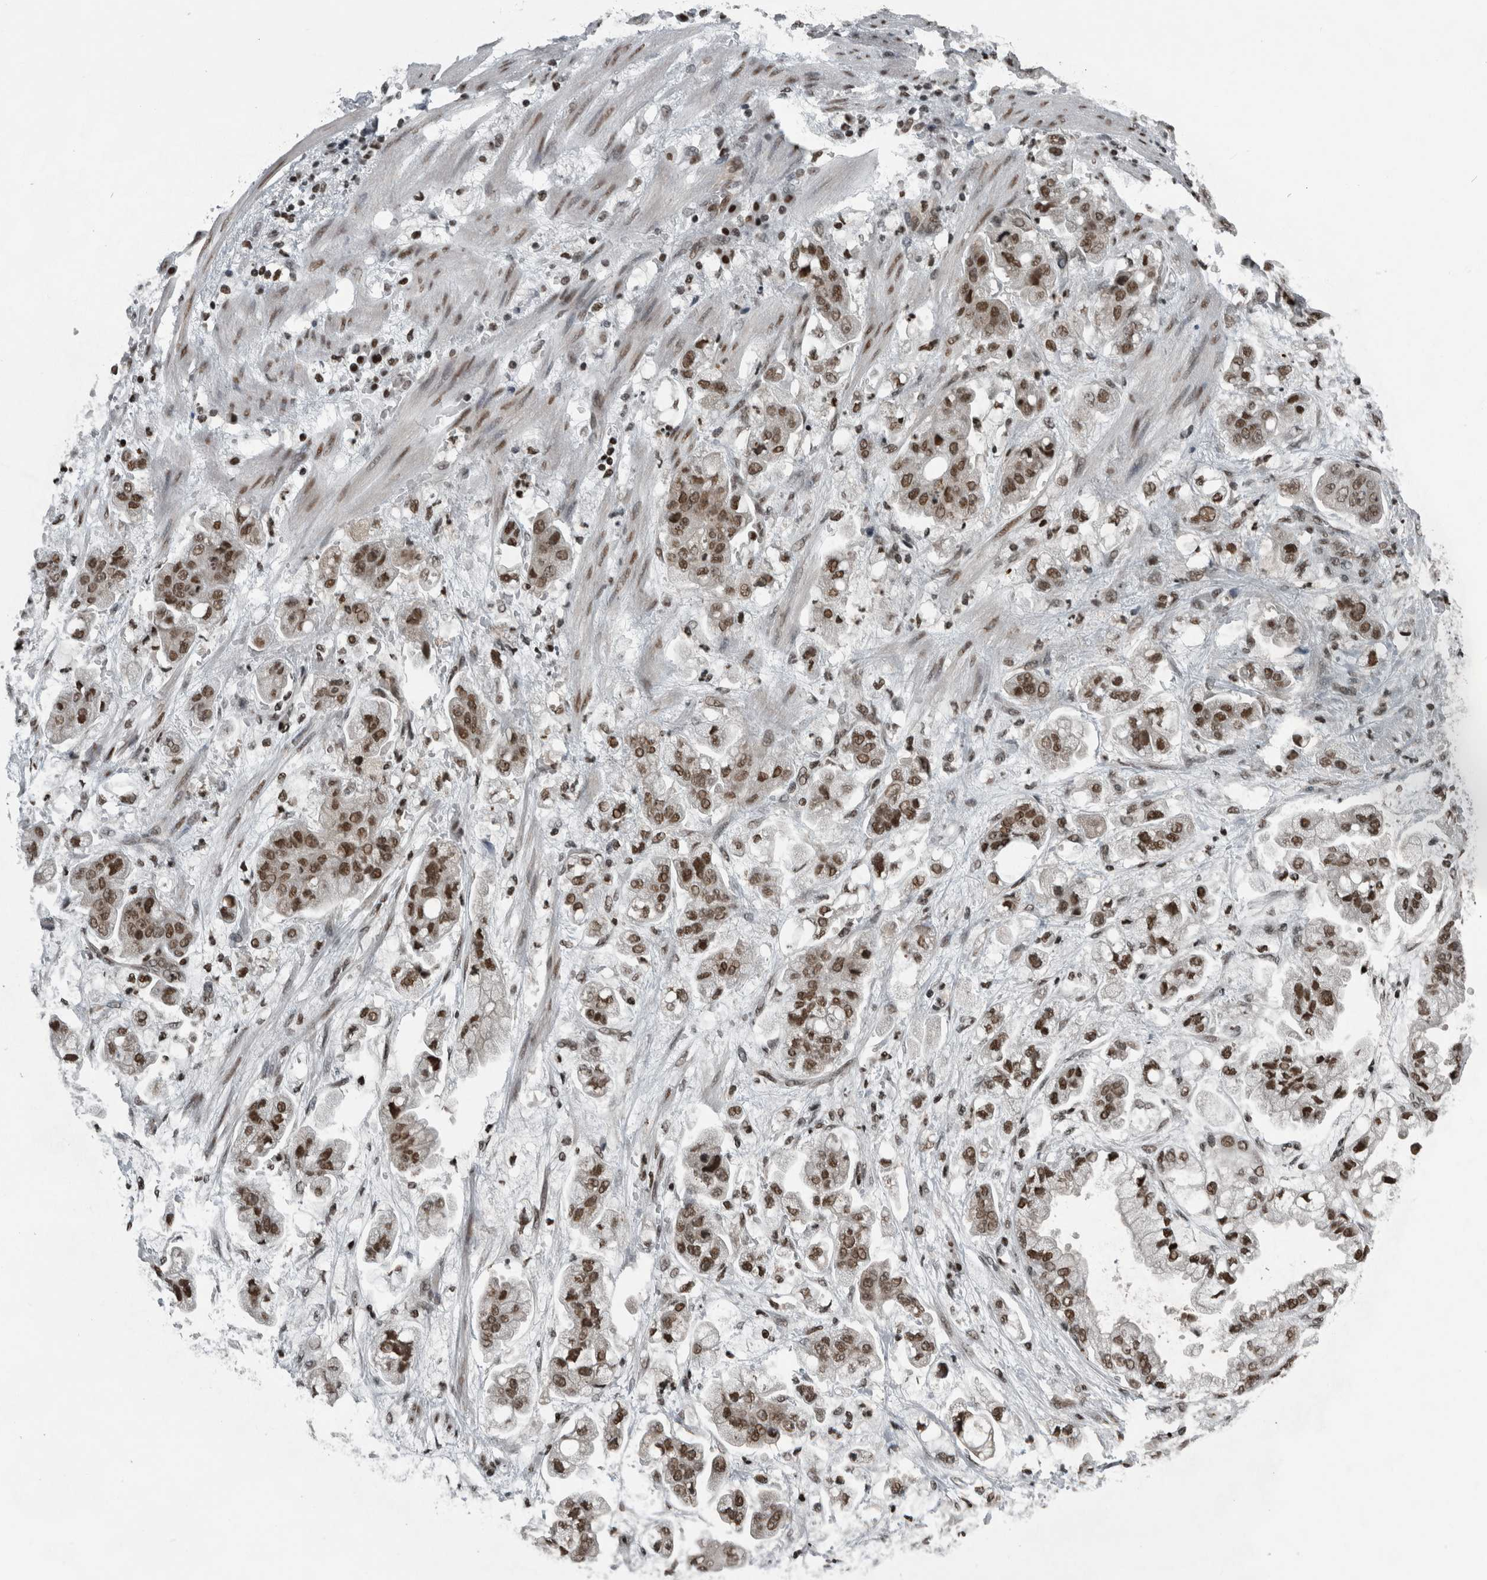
{"staining": {"intensity": "moderate", "quantity": ">75%", "location": "nuclear"}, "tissue": "stomach cancer", "cell_type": "Tumor cells", "image_type": "cancer", "snomed": [{"axis": "morphology", "description": "Adenocarcinoma, NOS"}, {"axis": "topography", "description": "Stomach"}], "caption": "Moderate nuclear staining is seen in approximately >75% of tumor cells in stomach adenocarcinoma. The protein is shown in brown color, while the nuclei are stained blue.", "gene": "UNC50", "patient": {"sex": "male", "age": 62}}